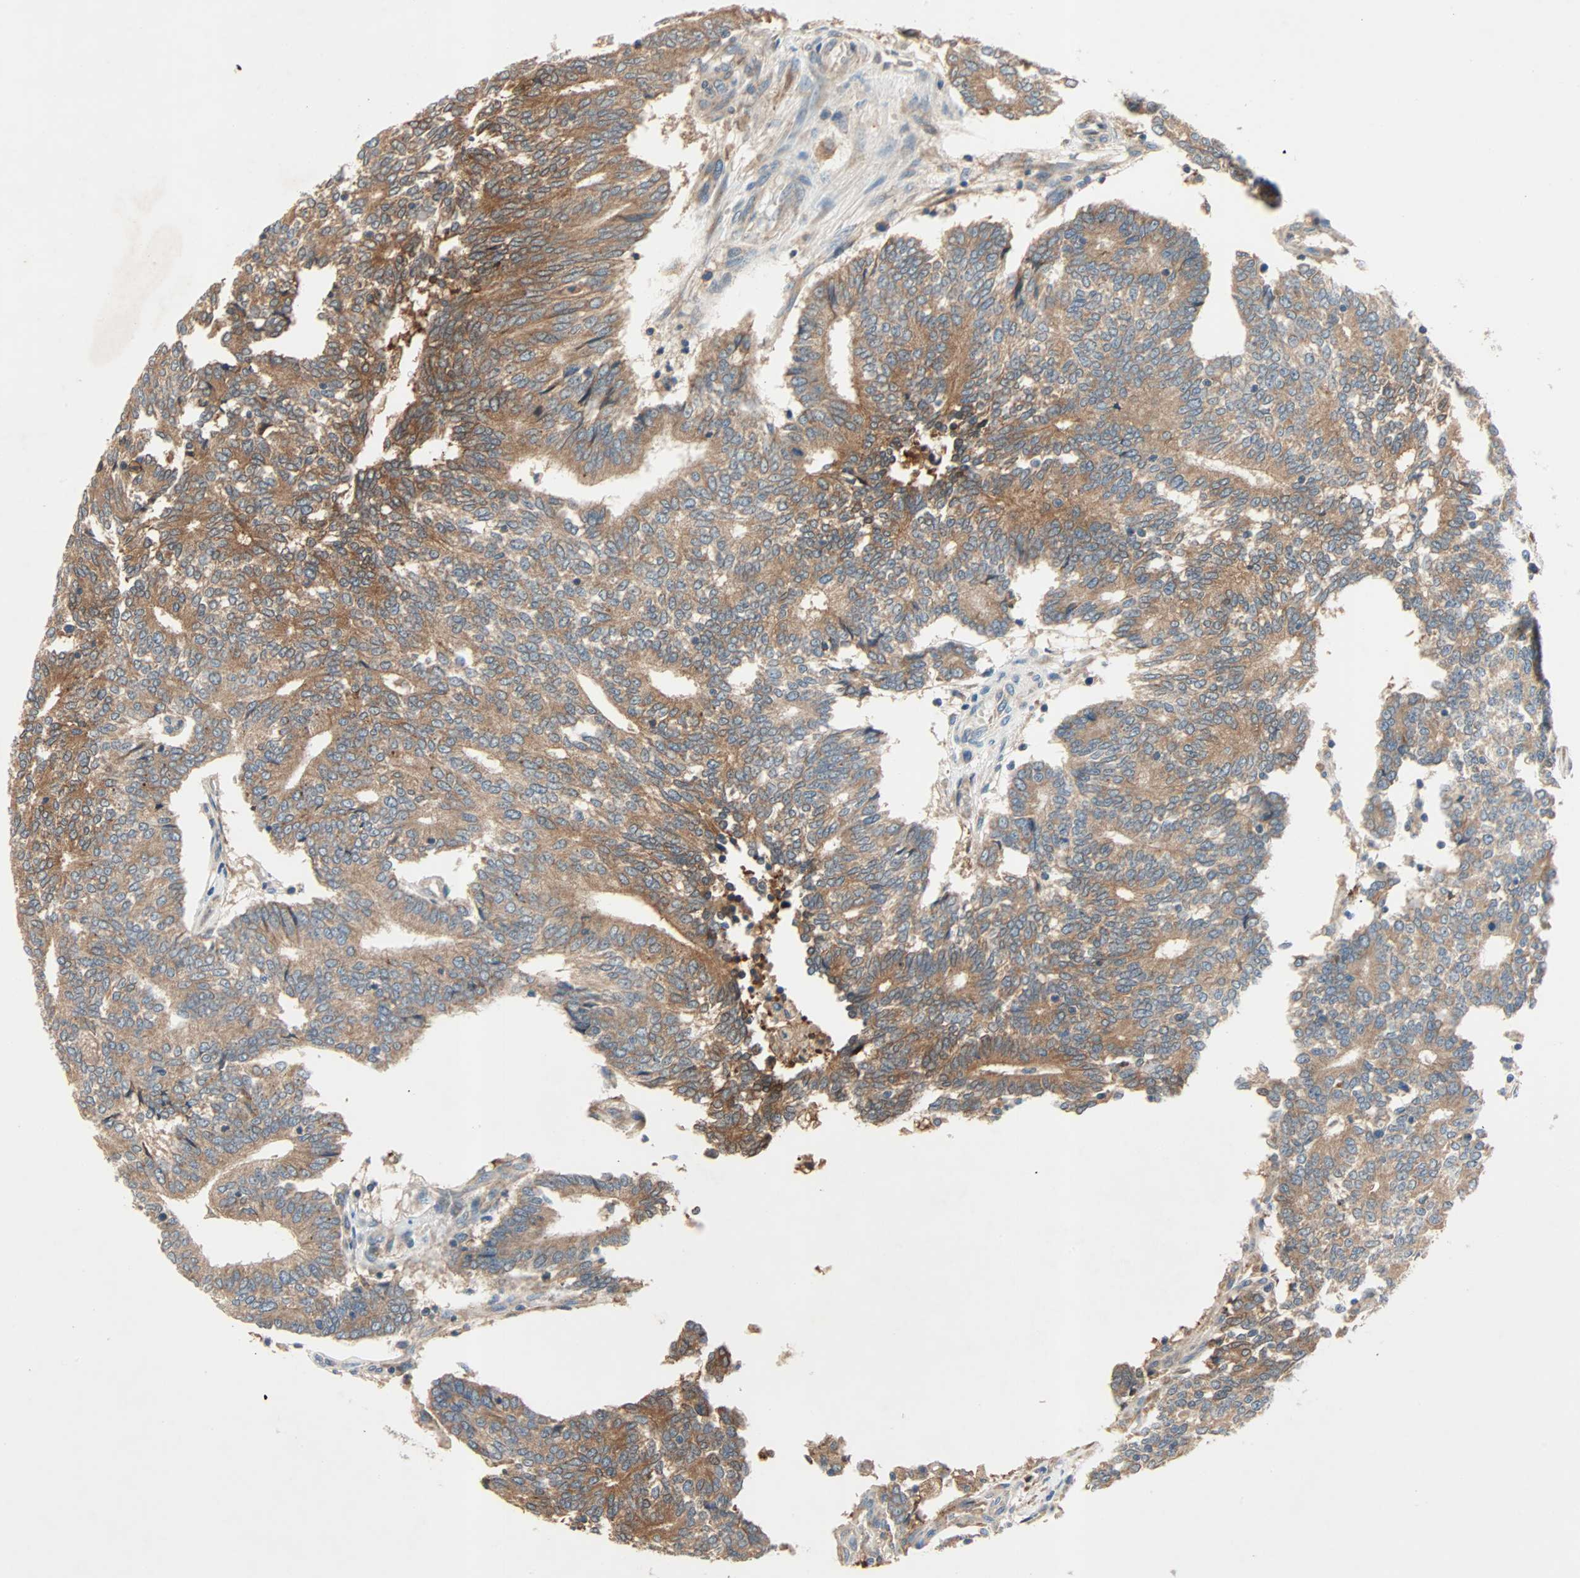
{"staining": {"intensity": "moderate", "quantity": ">75%", "location": "cytoplasmic/membranous"}, "tissue": "prostate cancer", "cell_type": "Tumor cells", "image_type": "cancer", "snomed": [{"axis": "morphology", "description": "Adenocarcinoma, High grade"}, {"axis": "topography", "description": "Prostate"}], "caption": "Tumor cells display medium levels of moderate cytoplasmic/membranous expression in about >75% of cells in human prostate high-grade adenocarcinoma.", "gene": "XYLT1", "patient": {"sex": "male", "age": 55}}